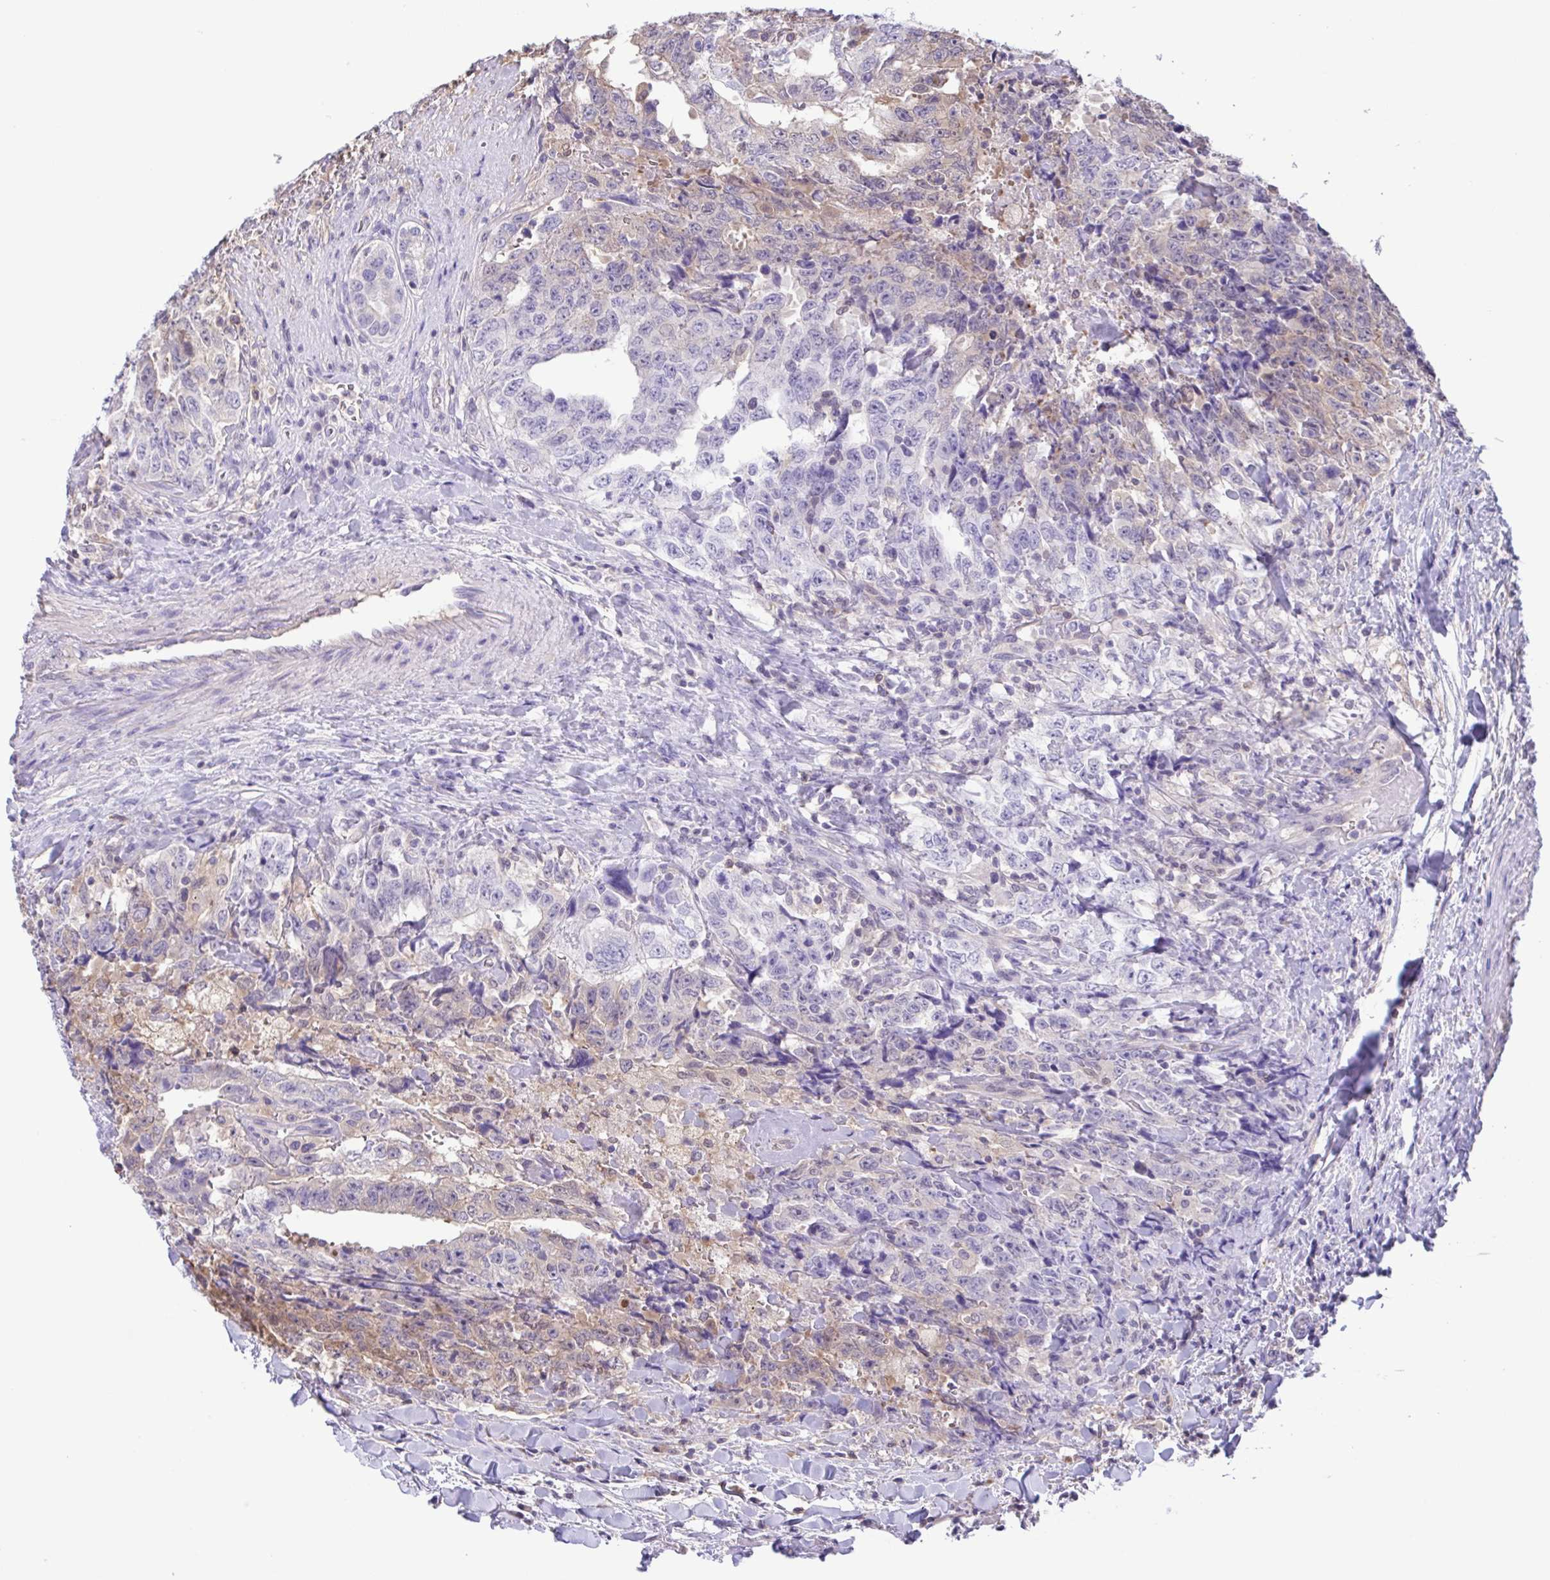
{"staining": {"intensity": "negative", "quantity": "none", "location": "none"}, "tissue": "testis cancer", "cell_type": "Tumor cells", "image_type": "cancer", "snomed": [{"axis": "morphology", "description": "Carcinoma, Embryonal, NOS"}, {"axis": "topography", "description": "Testis"}], "caption": "High magnification brightfield microscopy of testis embryonal carcinoma stained with DAB (3,3'-diaminobenzidine) (brown) and counterstained with hematoxylin (blue): tumor cells show no significant staining.", "gene": "LDHC", "patient": {"sex": "male", "age": 24}}